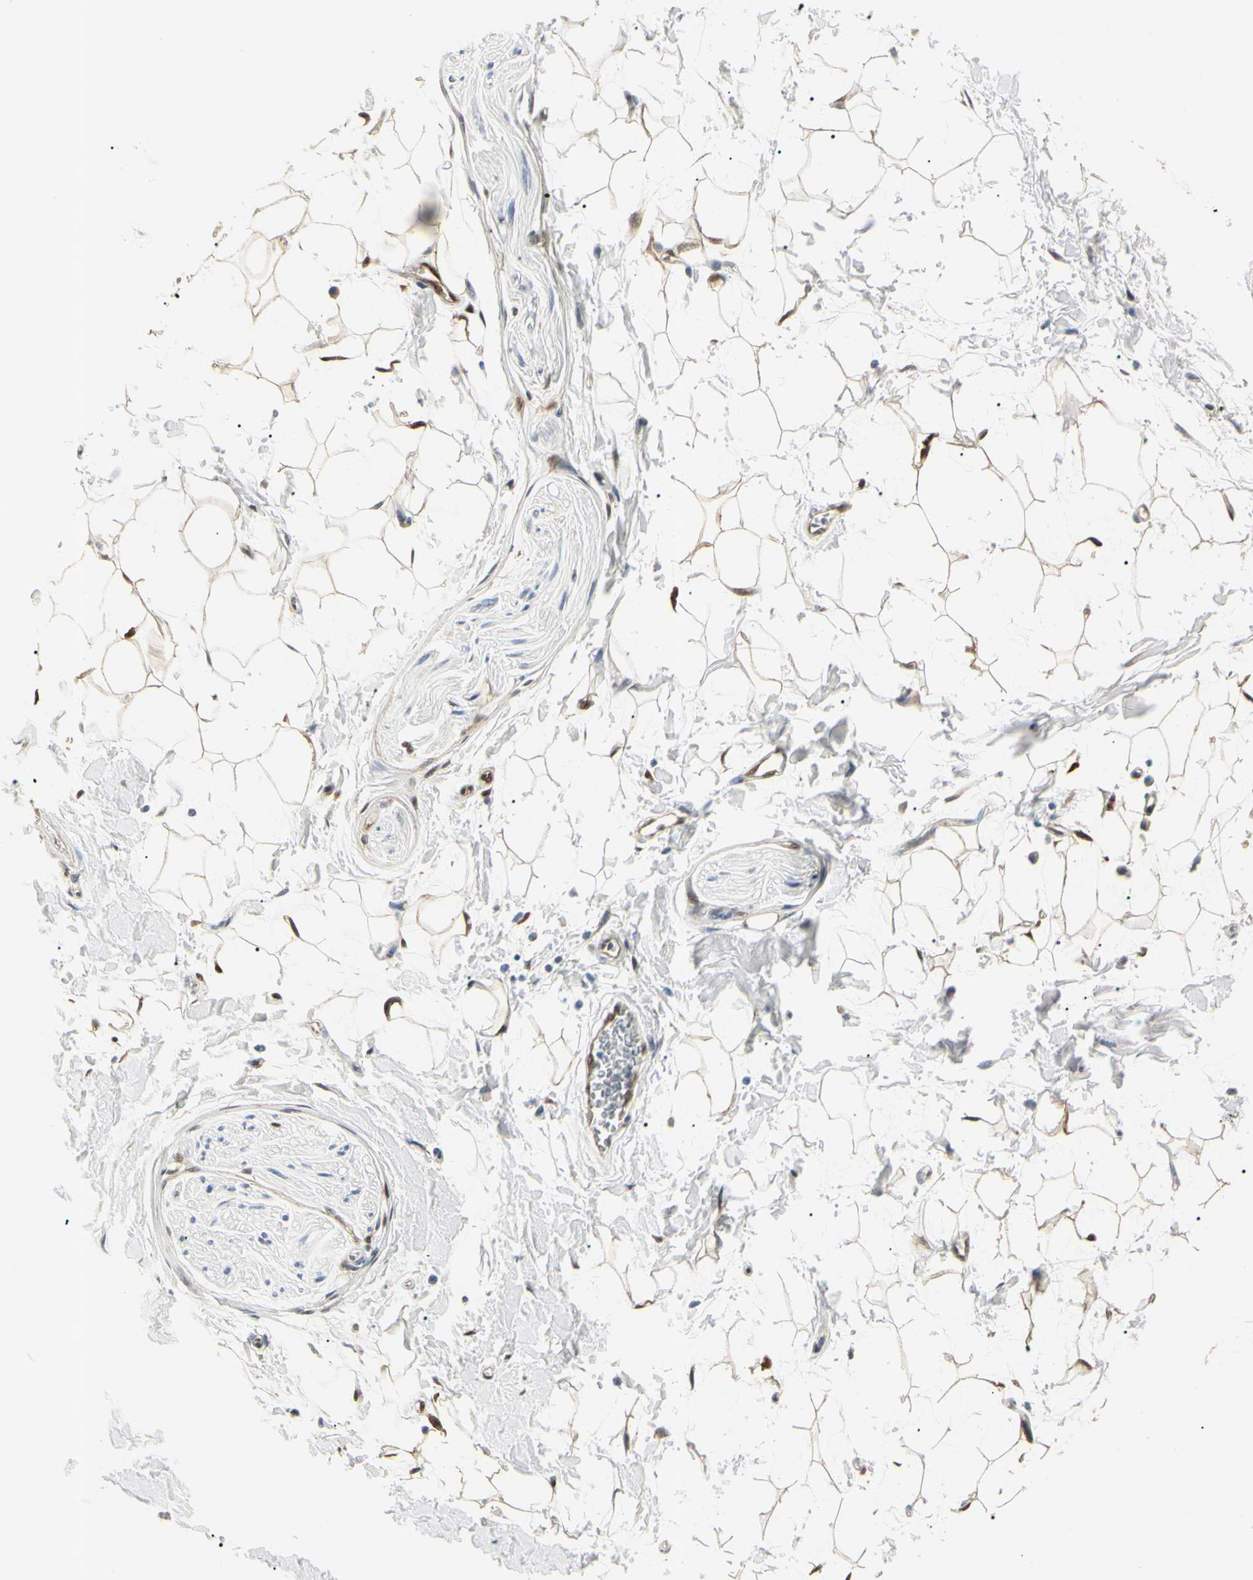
{"staining": {"intensity": "moderate", "quantity": ">75%", "location": "cytoplasmic/membranous,nuclear"}, "tissue": "adipose tissue", "cell_type": "Adipocytes", "image_type": "normal", "snomed": [{"axis": "morphology", "description": "Normal tissue, NOS"}, {"axis": "topography", "description": "Soft tissue"}], "caption": "A photomicrograph of human adipose tissue stained for a protein shows moderate cytoplasmic/membranous,nuclear brown staining in adipocytes.", "gene": "AKR1C3", "patient": {"sex": "male", "age": 72}}